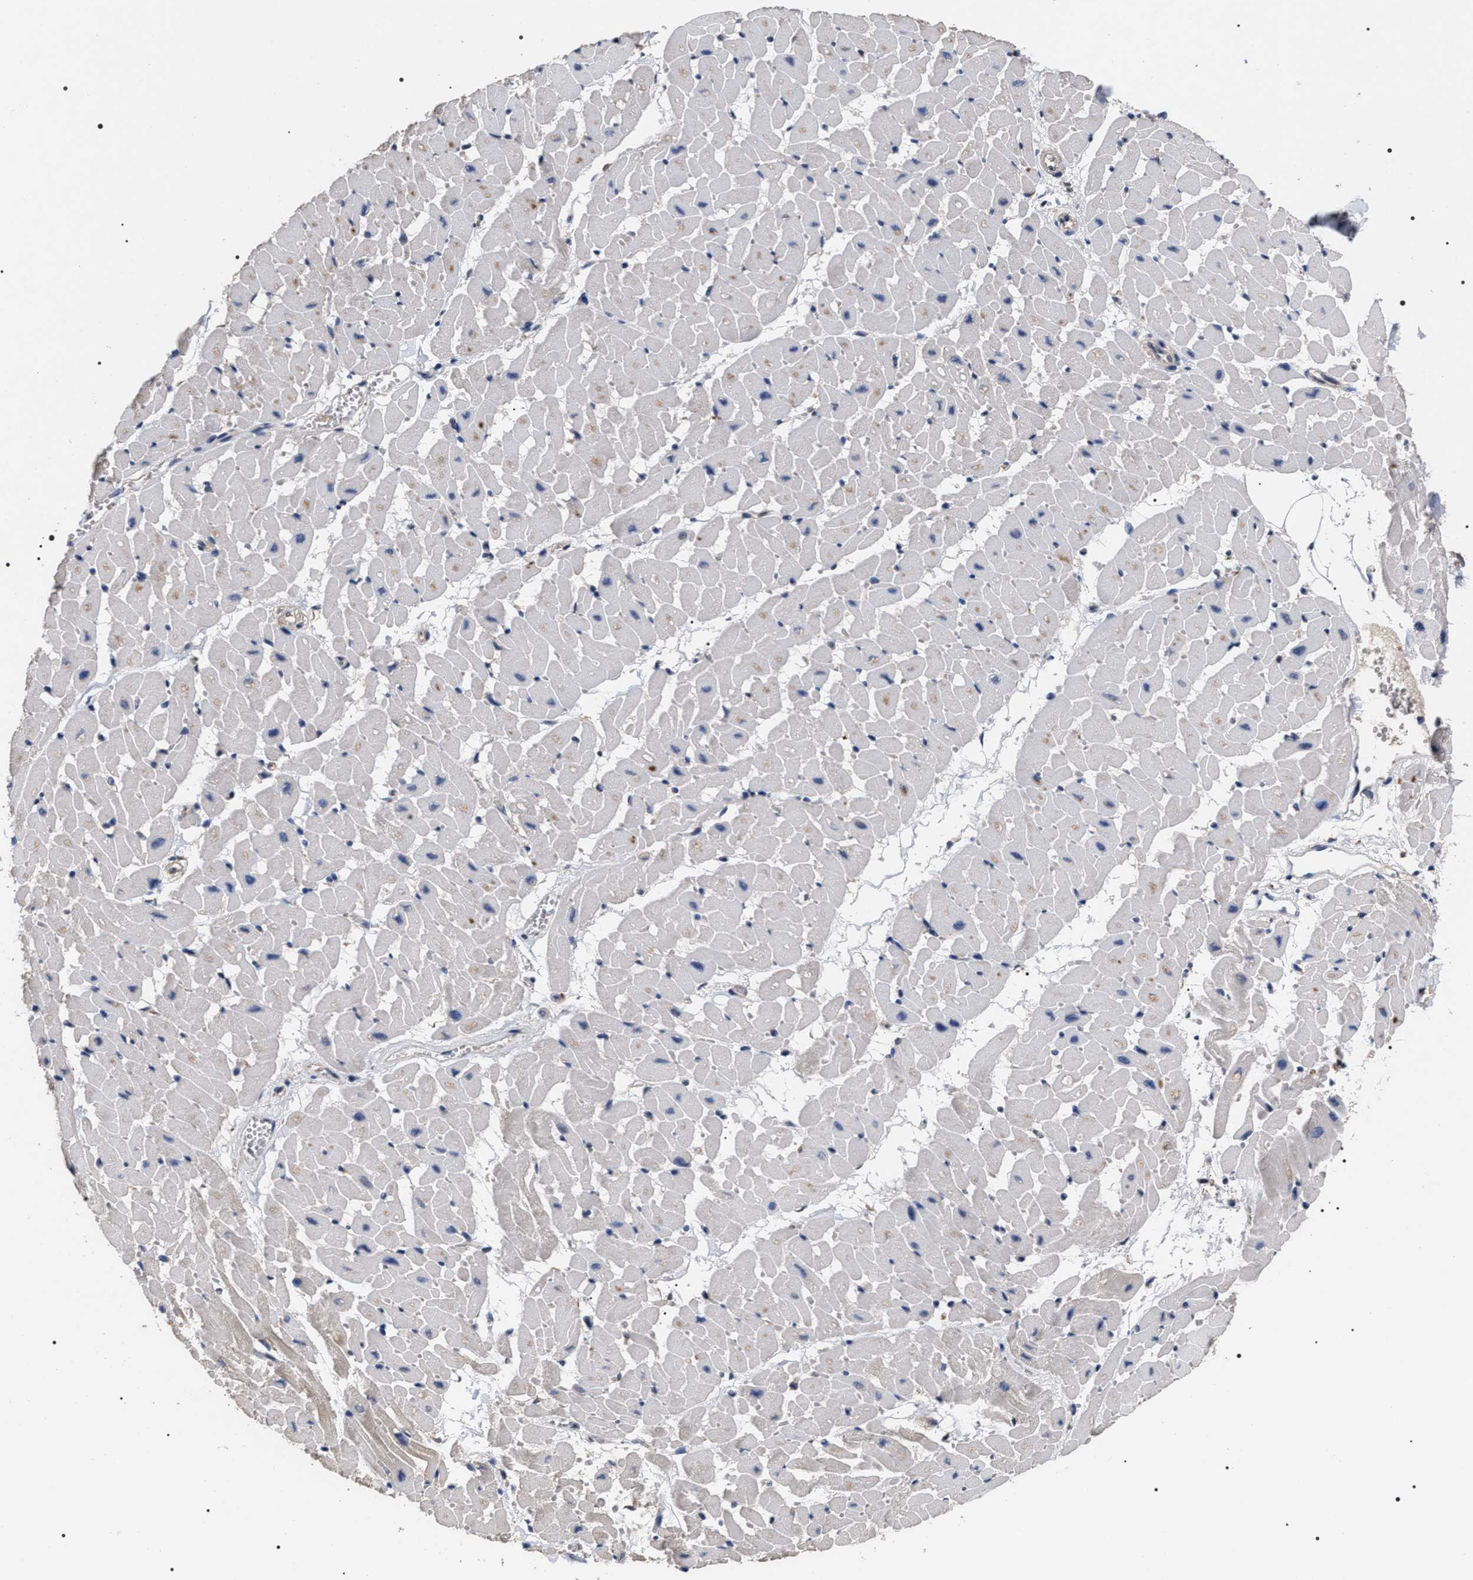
{"staining": {"intensity": "negative", "quantity": "none", "location": "none"}, "tissue": "heart muscle", "cell_type": "Cardiomyocytes", "image_type": "normal", "snomed": [{"axis": "morphology", "description": "Normal tissue, NOS"}, {"axis": "topography", "description": "Heart"}], "caption": "An IHC histopathology image of benign heart muscle is shown. There is no staining in cardiomyocytes of heart muscle.", "gene": "UPF3A", "patient": {"sex": "female", "age": 19}}